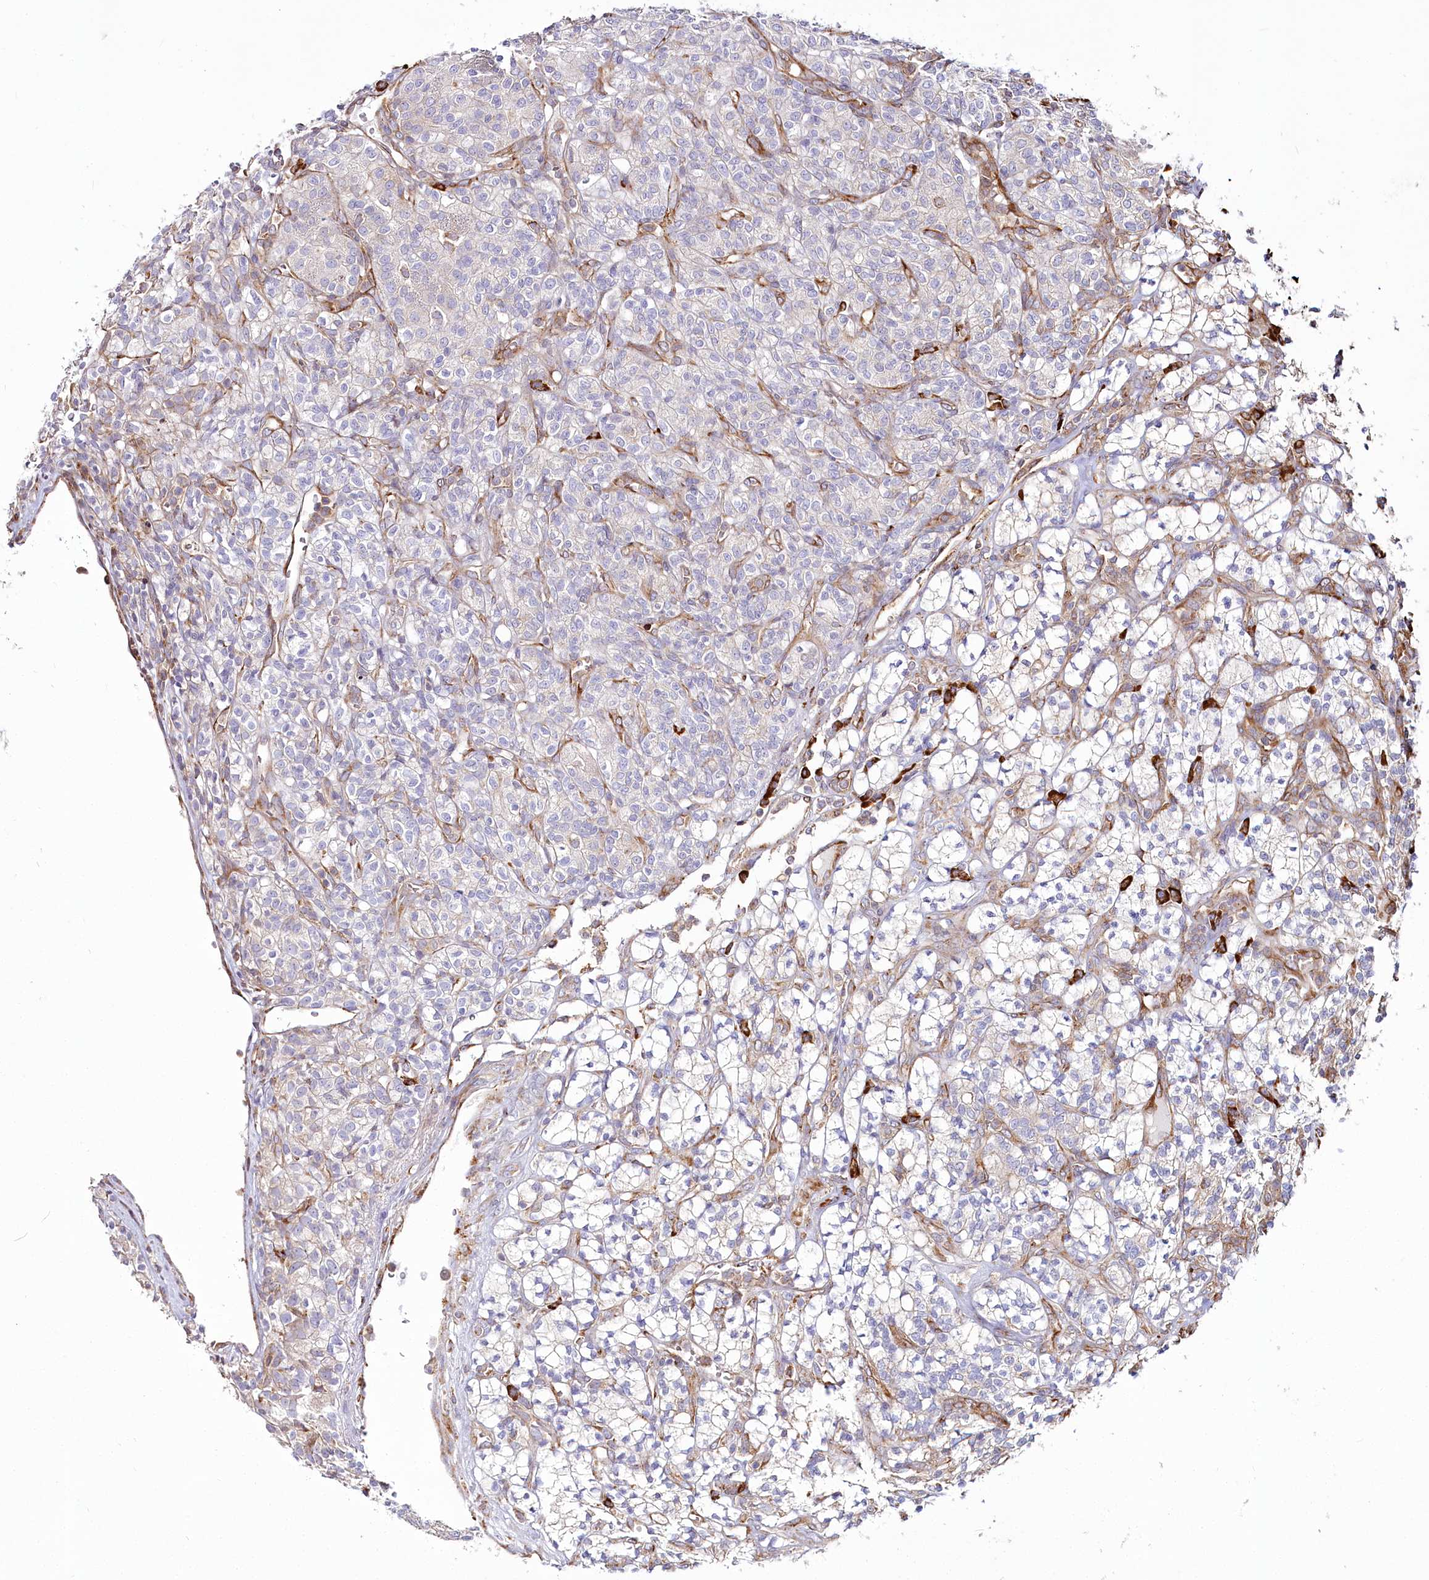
{"staining": {"intensity": "negative", "quantity": "none", "location": "none"}, "tissue": "renal cancer", "cell_type": "Tumor cells", "image_type": "cancer", "snomed": [{"axis": "morphology", "description": "Adenocarcinoma, NOS"}, {"axis": "topography", "description": "Kidney"}], "caption": "Micrograph shows no significant protein expression in tumor cells of adenocarcinoma (renal).", "gene": "POGLUT1", "patient": {"sex": "male", "age": 77}}